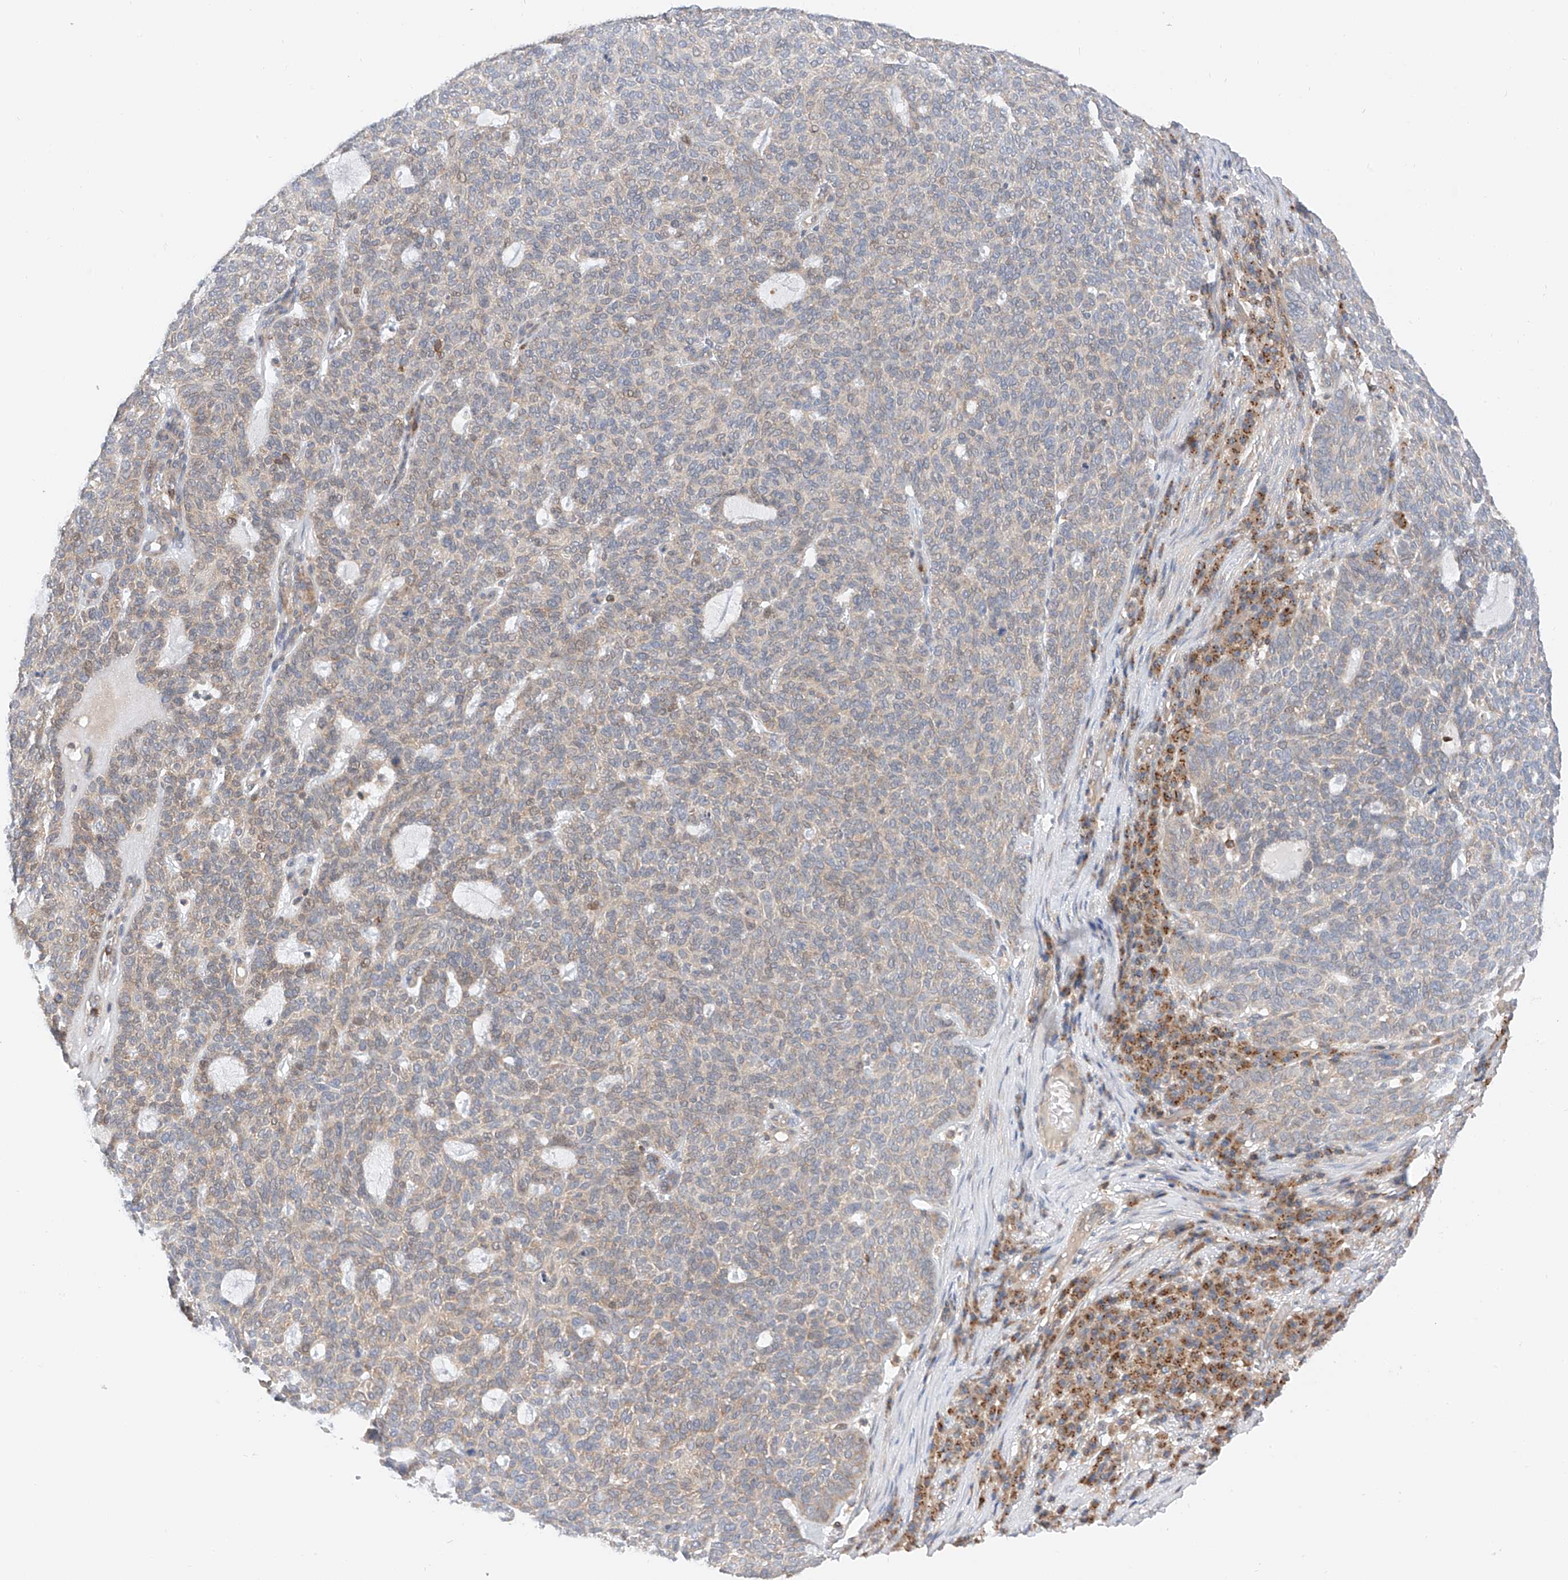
{"staining": {"intensity": "weak", "quantity": "<25%", "location": "cytoplasmic/membranous"}, "tissue": "skin cancer", "cell_type": "Tumor cells", "image_type": "cancer", "snomed": [{"axis": "morphology", "description": "Squamous cell carcinoma, NOS"}, {"axis": "topography", "description": "Skin"}], "caption": "IHC histopathology image of human squamous cell carcinoma (skin) stained for a protein (brown), which shows no staining in tumor cells.", "gene": "MFN2", "patient": {"sex": "female", "age": 90}}